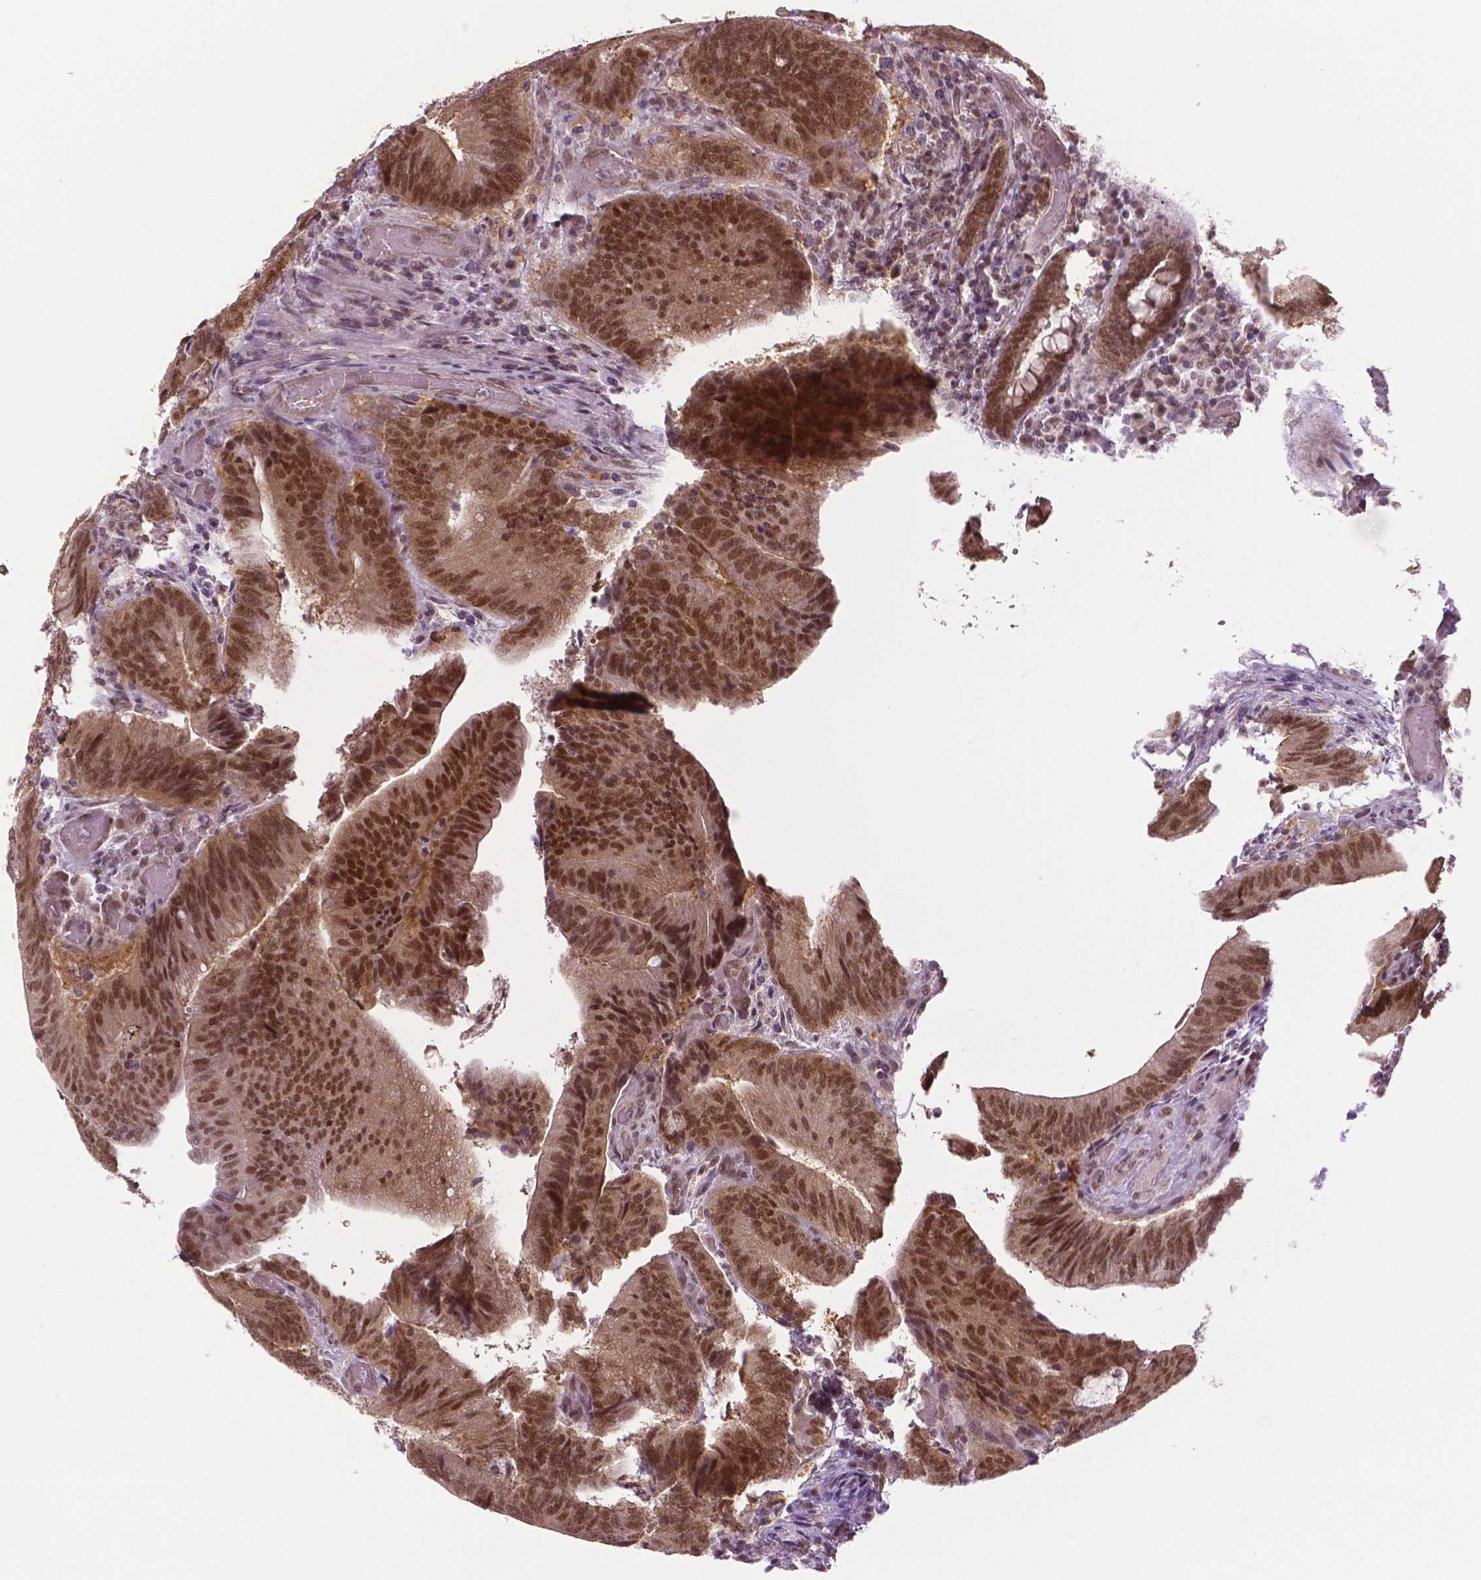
{"staining": {"intensity": "moderate", "quantity": ">75%", "location": "nuclear"}, "tissue": "colorectal cancer", "cell_type": "Tumor cells", "image_type": "cancer", "snomed": [{"axis": "morphology", "description": "Adenocarcinoma, NOS"}, {"axis": "topography", "description": "Colon"}], "caption": "Immunohistochemistry image of human colorectal cancer (adenocarcinoma) stained for a protein (brown), which demonstrates medium levels of moderate nuclear expression in approximately >75% of tumor cells.", "gene": "UBQLN4", "patient": {"sex": "female", "age": 43}}